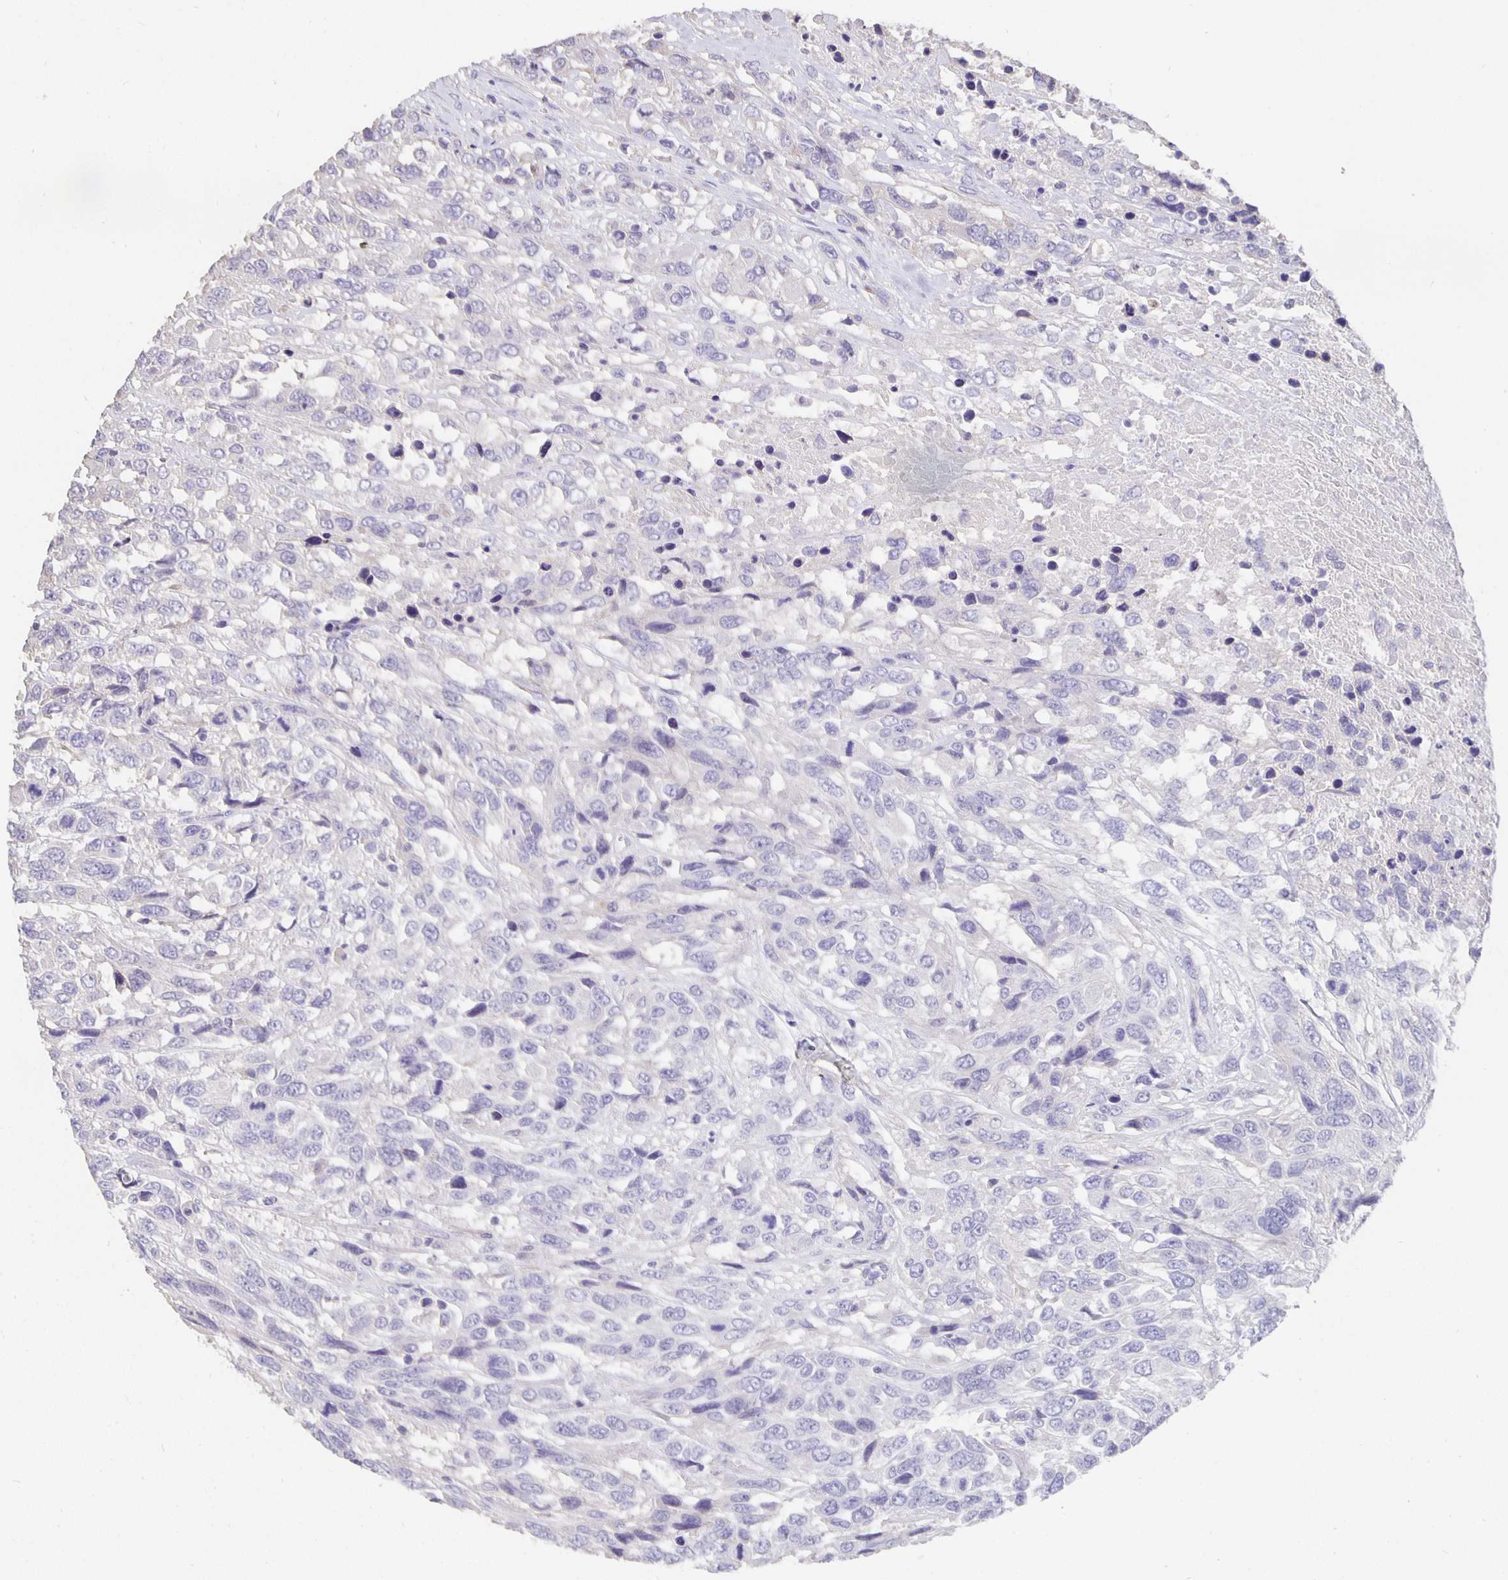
{"staining": {"intensity": "negative", "quantity": "none", "location": "none"}, "tissue": "urothelial cancer", "cell_type": "Tumor cells", "image_type": "cancer", "snomed": [{"axis": "morphology", "description": "Urothelial carcinoma, High grade"}, {"axis": "topography", "description": "Urinary bladder"}], "caption": "Tumor cells are negative for brown protein staining in high-grade urothelial carcinoma. (Stains: DAB (3,3'-diaminobenzidine) IHC with hematoxylin counter stain, Microscopy: brightfield microscopy at high magnification).", "gene": "CFAP74", "patient": {"sex": "female", "age": 70}}